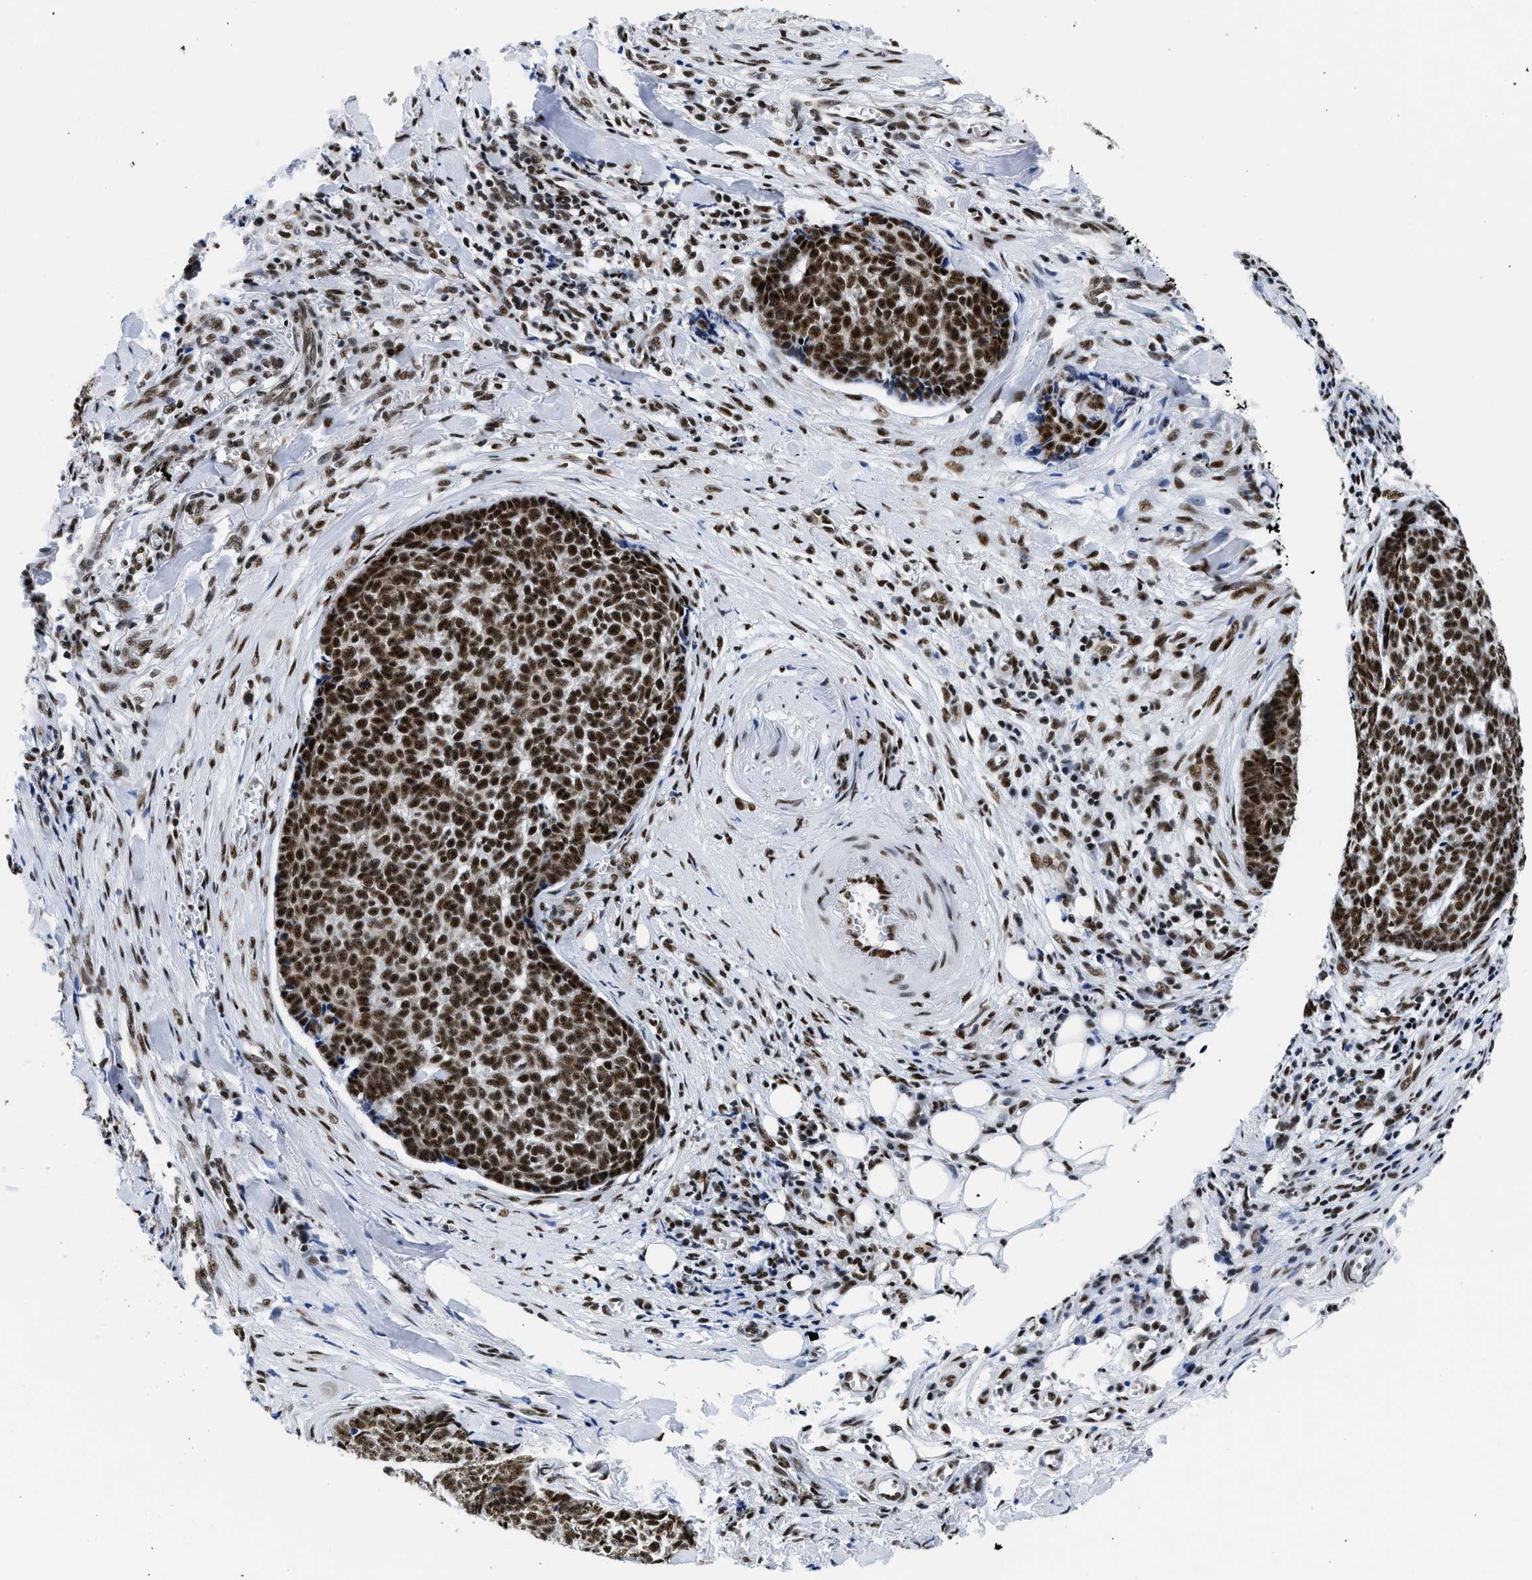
{"staining": {"intensity": "strong", "quantity": ">75%", "location": "nuclear"}, "tissue": "skin cancer", "cell_type": "Tumor cells", "image_type": "cancer", "snomed": [{"axis": "morphology", "description": "Basal cell carcinoma"}, {"axis": "topography", "description": "Skin"}], "caption": "Brown immunohistochemical staining in human skin basal cell carcinoma demonstrates strong nuclear expression in approximately >75% of tumor cells.", "gene": "RBM8A", "patient": {"sex": "male", "age": 84}}